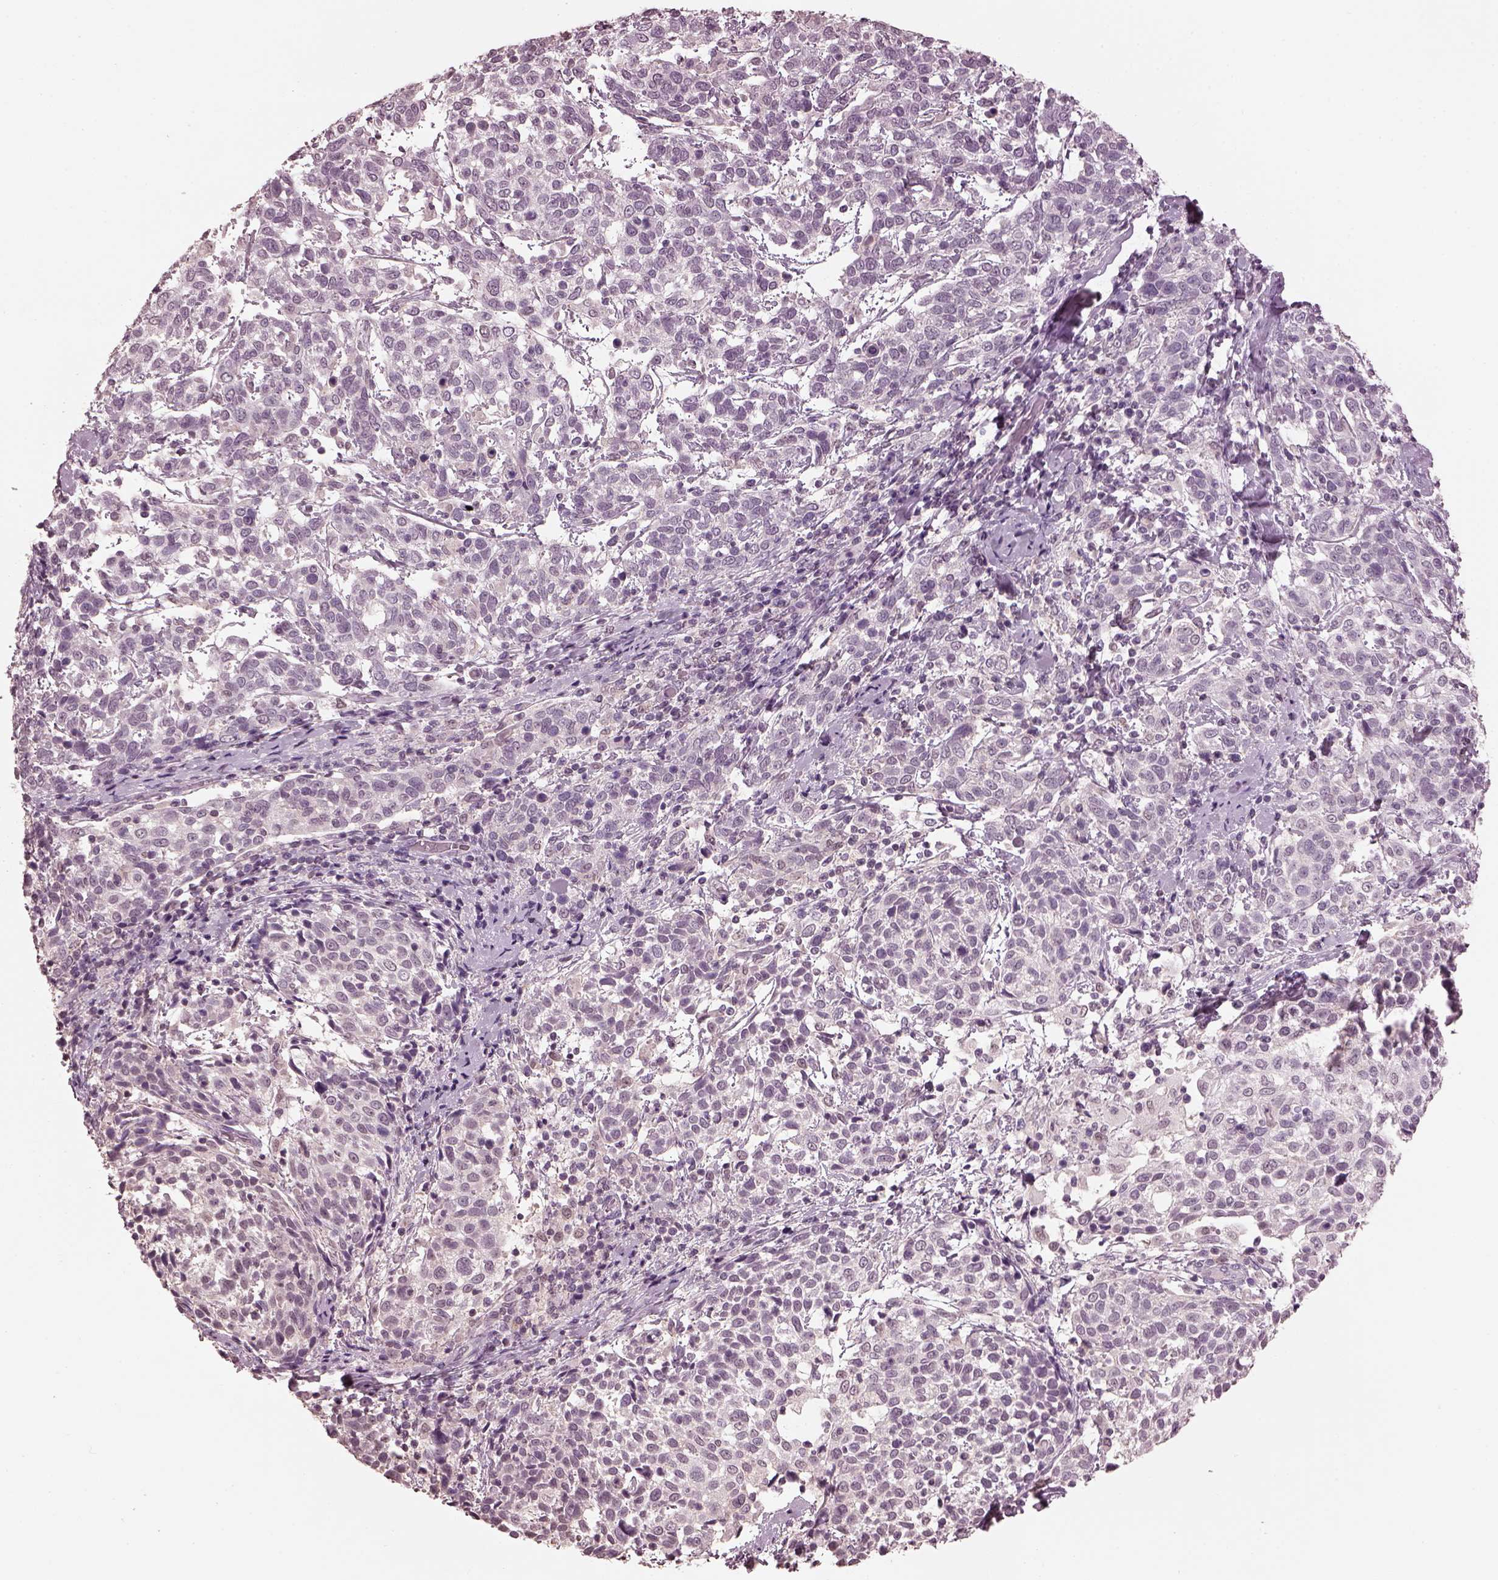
{"staining": {"intensity": "negative", "quantity": "none", "location": "none"}, "tissue": "cervical cancer", "cell_type": "Tumor cells", "image_type": "cancer", "snomed": [{"axis": "morphology", "description": "Squamous cell carcinoma, NOS"}, {"axis": "topography", "description": "Cervix"}], "caption": "Immunohistochemistry (IHC) of human cervical cancer shows no positivity in tumor cells.", "gene": "TSKS", "patient": {"sex": "female", "age": 61}}